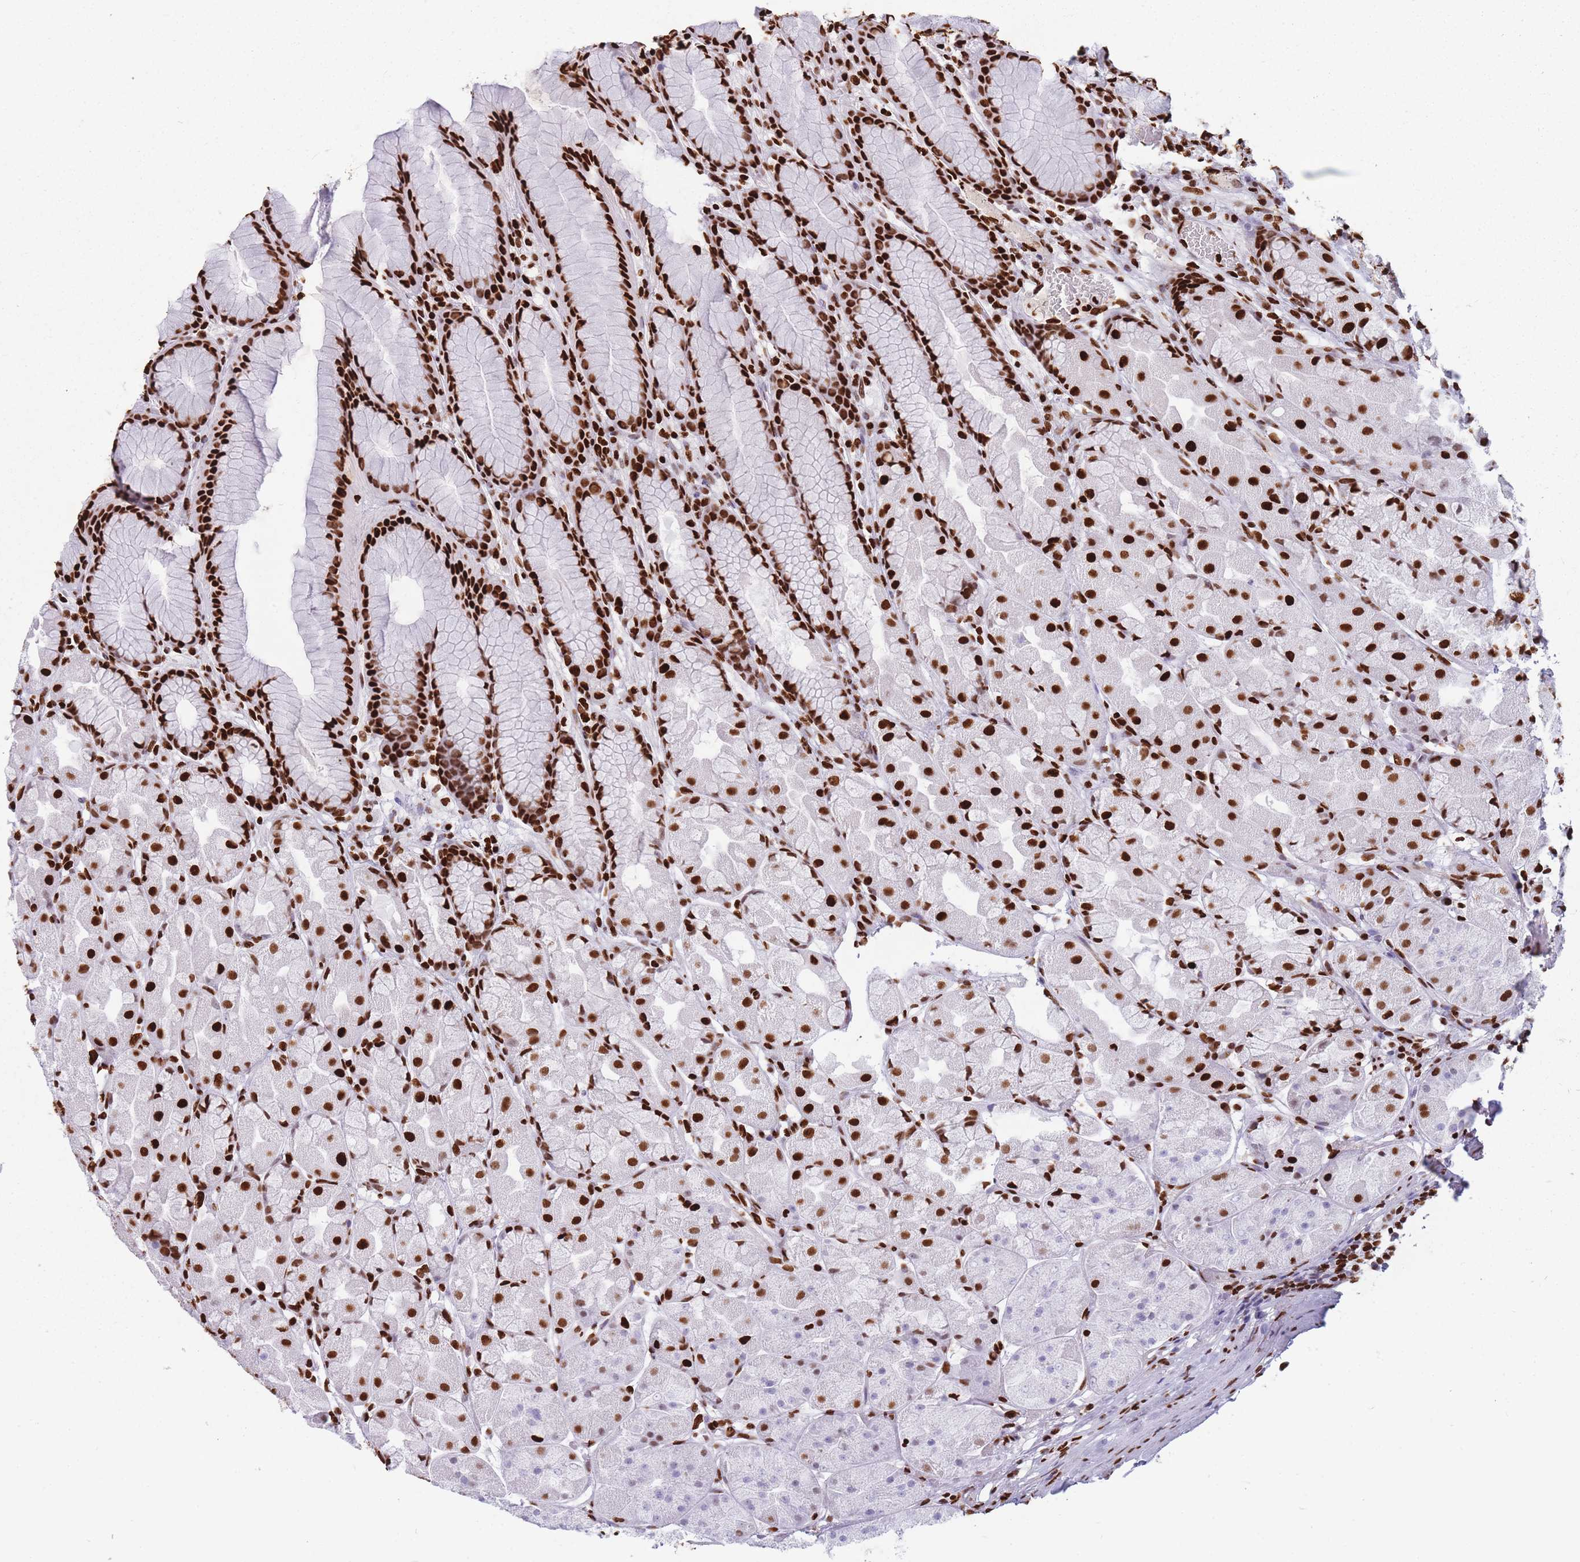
{"staining": {"intensity": "strong", "quantity": ">75%", "location": "nuclear"}, "tissue": "stomach", "cell_type": "Glandular cells", "image_type": "normal", "snomed": [{"axis": "morphology", "description": "Normal tissue, NOS"}, {"axis": "topography", "description": "Stomach"}], "caption": "Immunohistochemical staining of unremarkable human stomach demonstrates strong nuclear protein staining in approximately >75% of glandular cells.", "gene": "HNRNPUL1", "patient": {"sex": "male", "age": 57}}